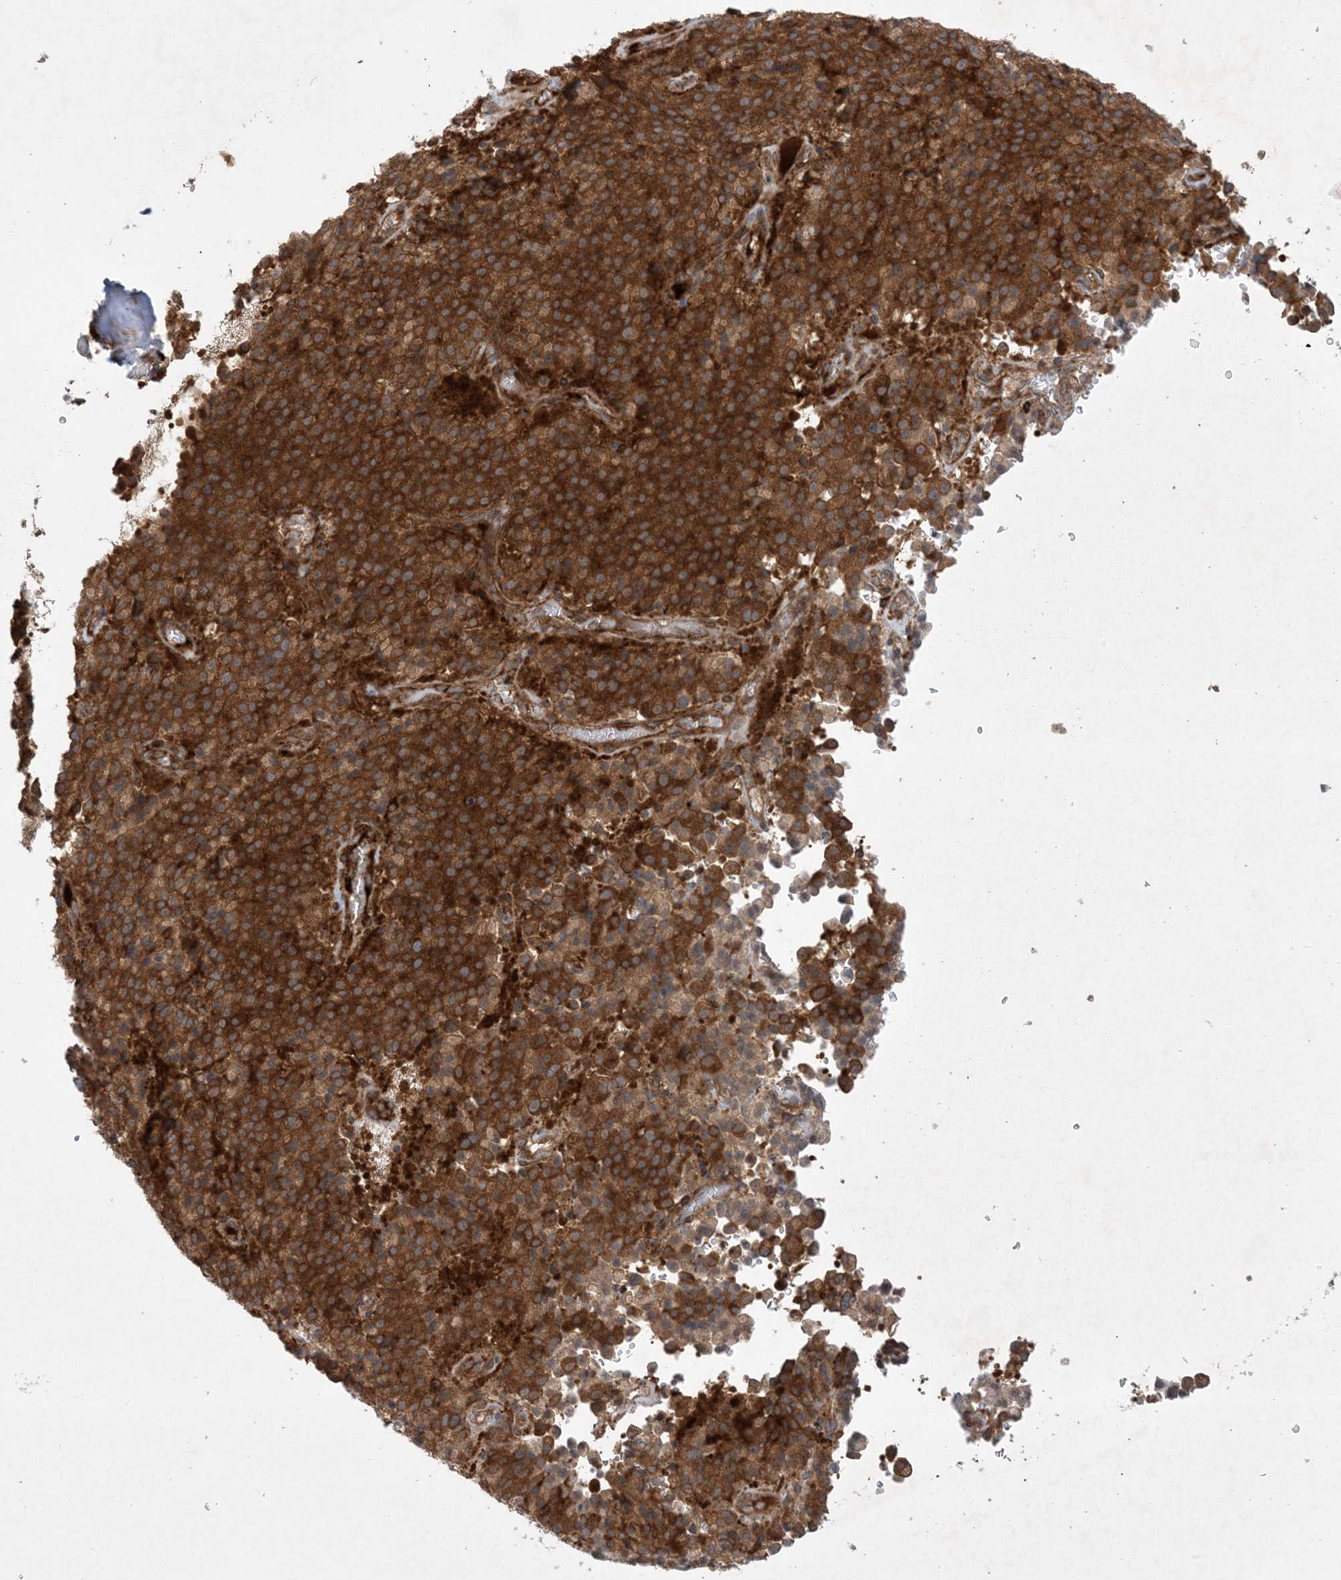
{"staining": {"intensity": "strong", "quantity": ">75%", "location": "cytoplasmic/membranous"}, "tissue": "pancreatic cancer", "cell_type": "Tumor cells", "image_type": "cancer", "snomed": [{"axis": "morphology", "description": "Adenocarcinoma, NOS"}, {"axis": "topography", "description": "Pancreas"}], "caption": "Immunohistochemical staining of pancreatic cancer (adenocarcinoma) shows strong cytoplasmic/membranous protein staining in approximately >75% of tumor cells. (Brightfield microscopy of DAB IHC at high magnification).", "gene": "STAM2", "patient": {"sex": "male", "age": 65}}